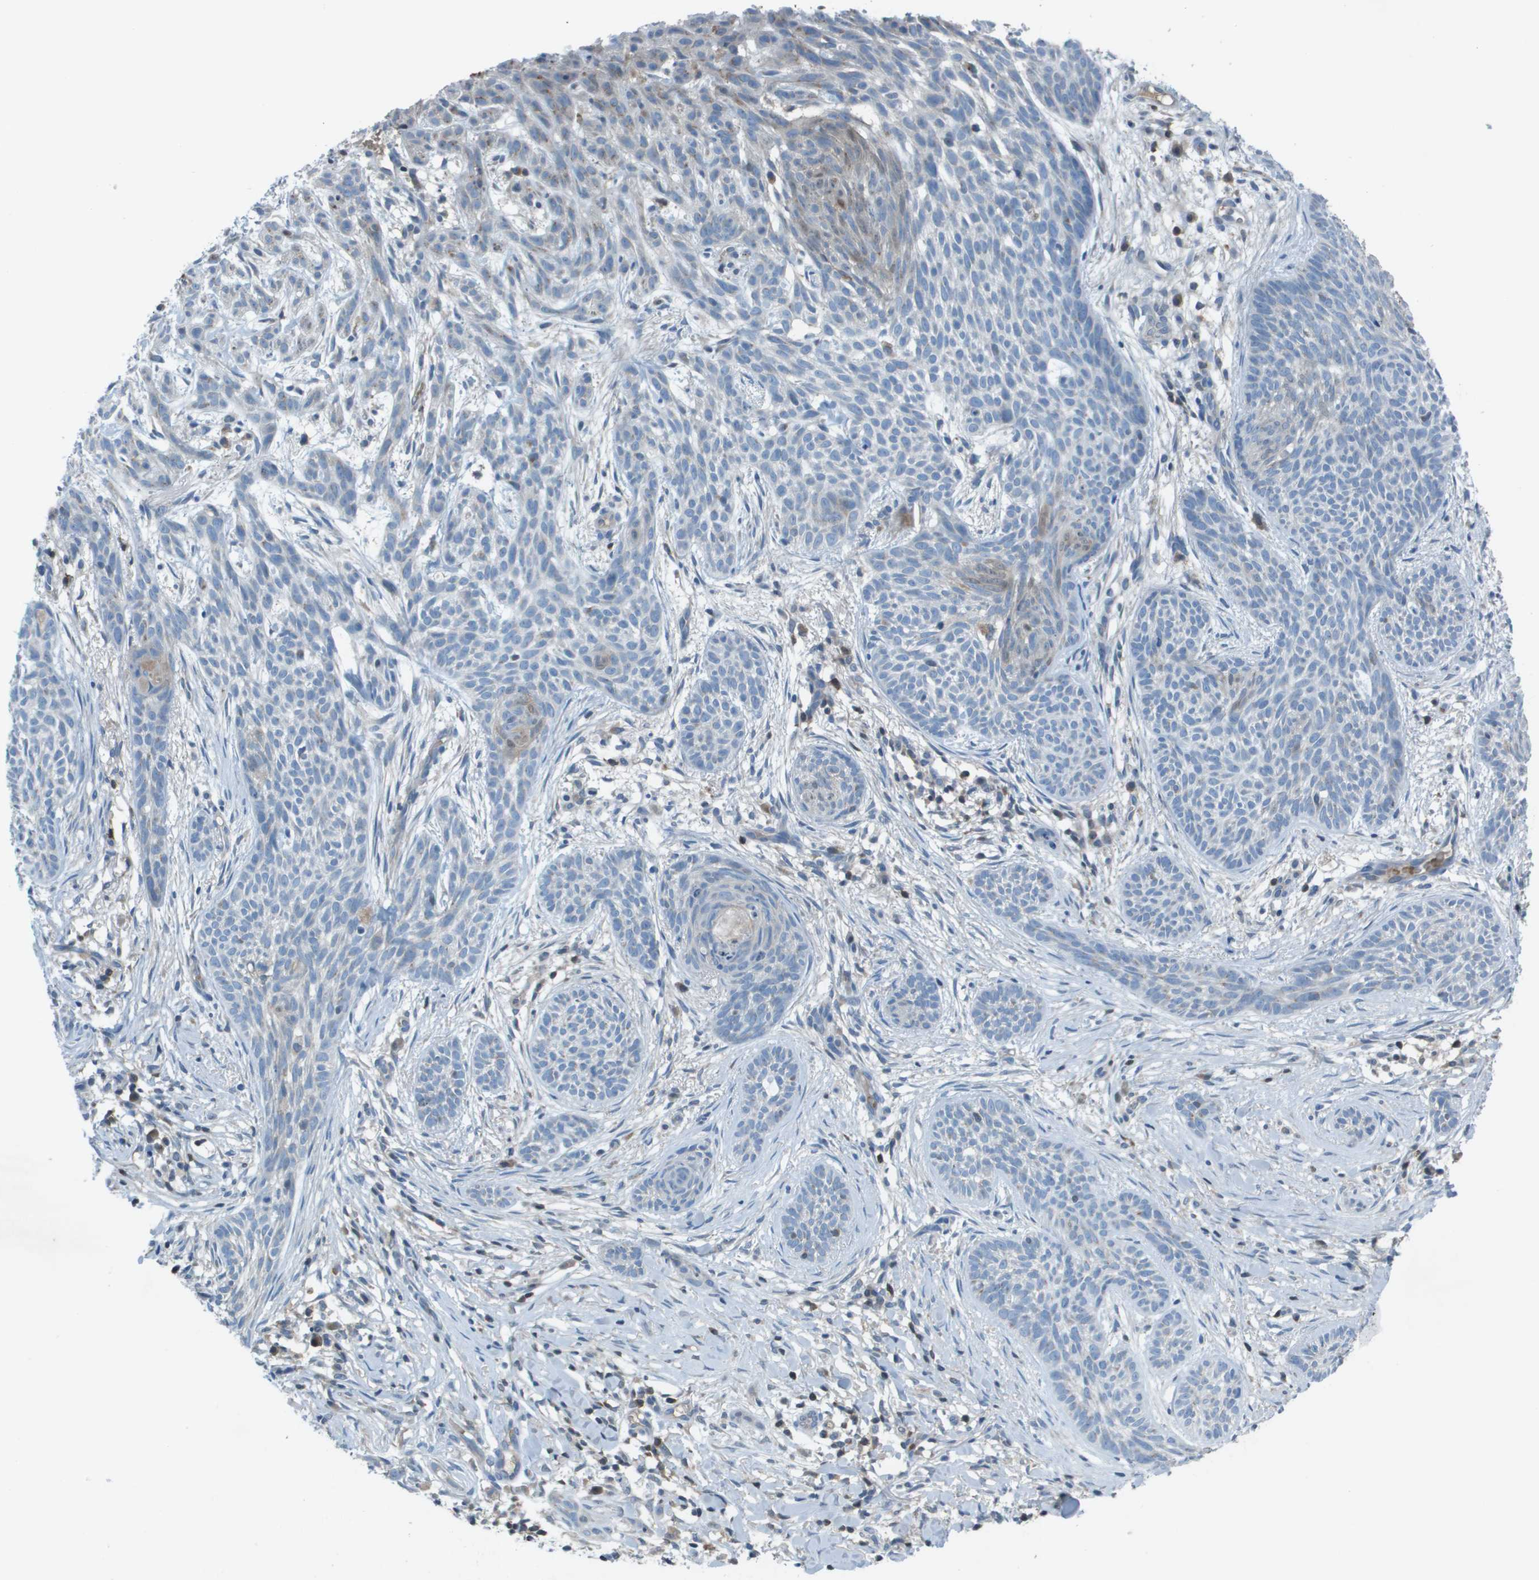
{"staining": {"intensity": "weak", "quantity": "<25%", "location": "cytoplasmic/membranous"}, "tissue": "skin cancer", "cell_type": "Tumor cells", "image_type": "cancer", "snomed": [{"axis": "morphology", "description": "Basal cell carcinoma"}, {"axis": "topography", "description": "Skin"}], "caption": "An IHC histopathology image of basal cell carcinoma (skin) is shown. There is no staining in tumor cells of basal cell carcinoma (skin). Nuclei are stained in blue.", "gene": "CAMK4", "patient": {"sex": "female", "age": 59}}